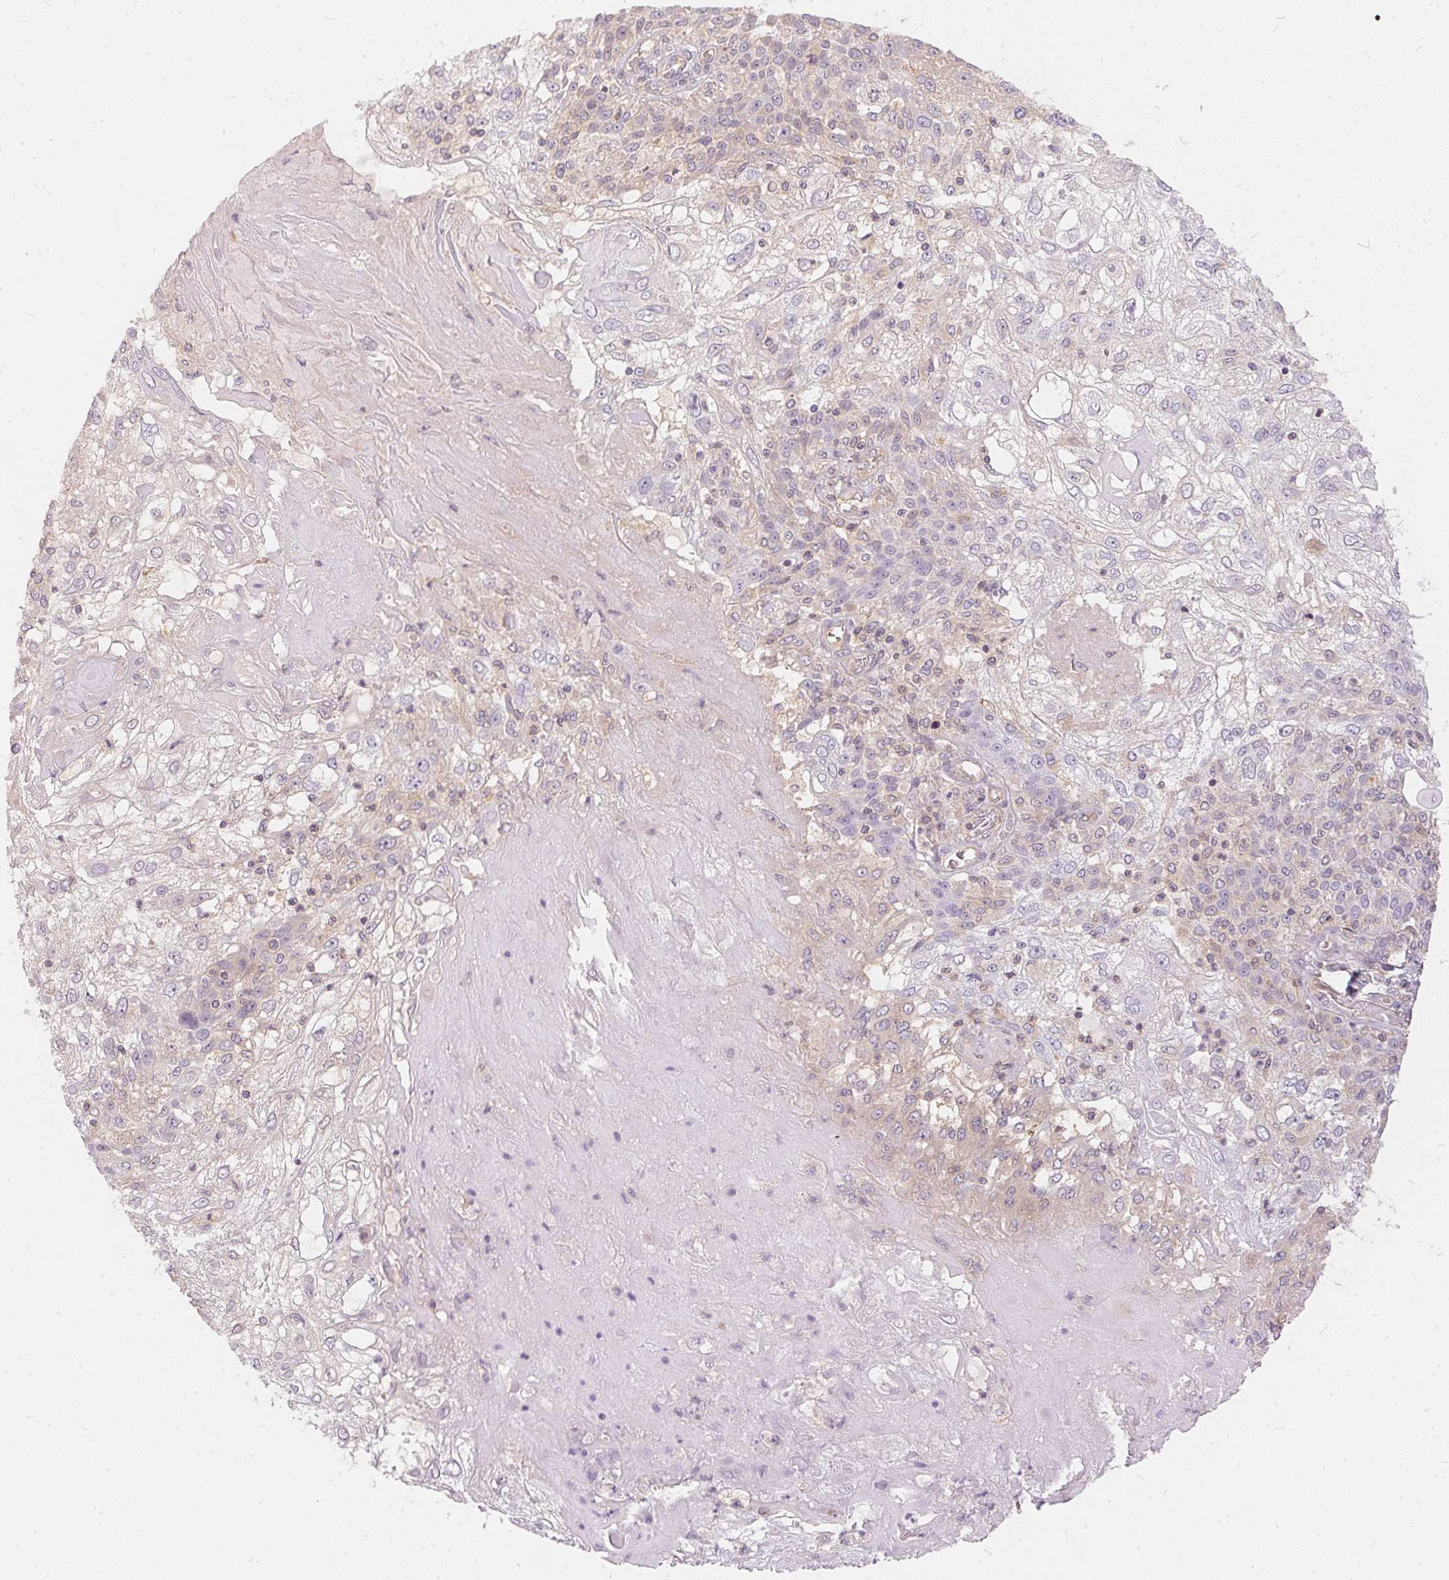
{"staining": {"intensity": "weak", "quantity": "<25%", "location": "cytoplasmic/membranous"}, "tissue": "skin cancer", "cell_type": "Tumor cells", "image_type": "cancer", "snomed": [{"axis": "morphology", "description": "Normal tissue, NOS"}, {"axis": "morphology", "description": "Squamous cell carcinoma, NOS"}, {"axis": "topography", "description": "Skin"}], "caption": "This is a micrograph of IHC staining of skin cancer (squamous cell carcinoma), which shows no positivity in tumor cells.", "gene": "BLMH", "patient": {"sex": "female", "age": 83}}